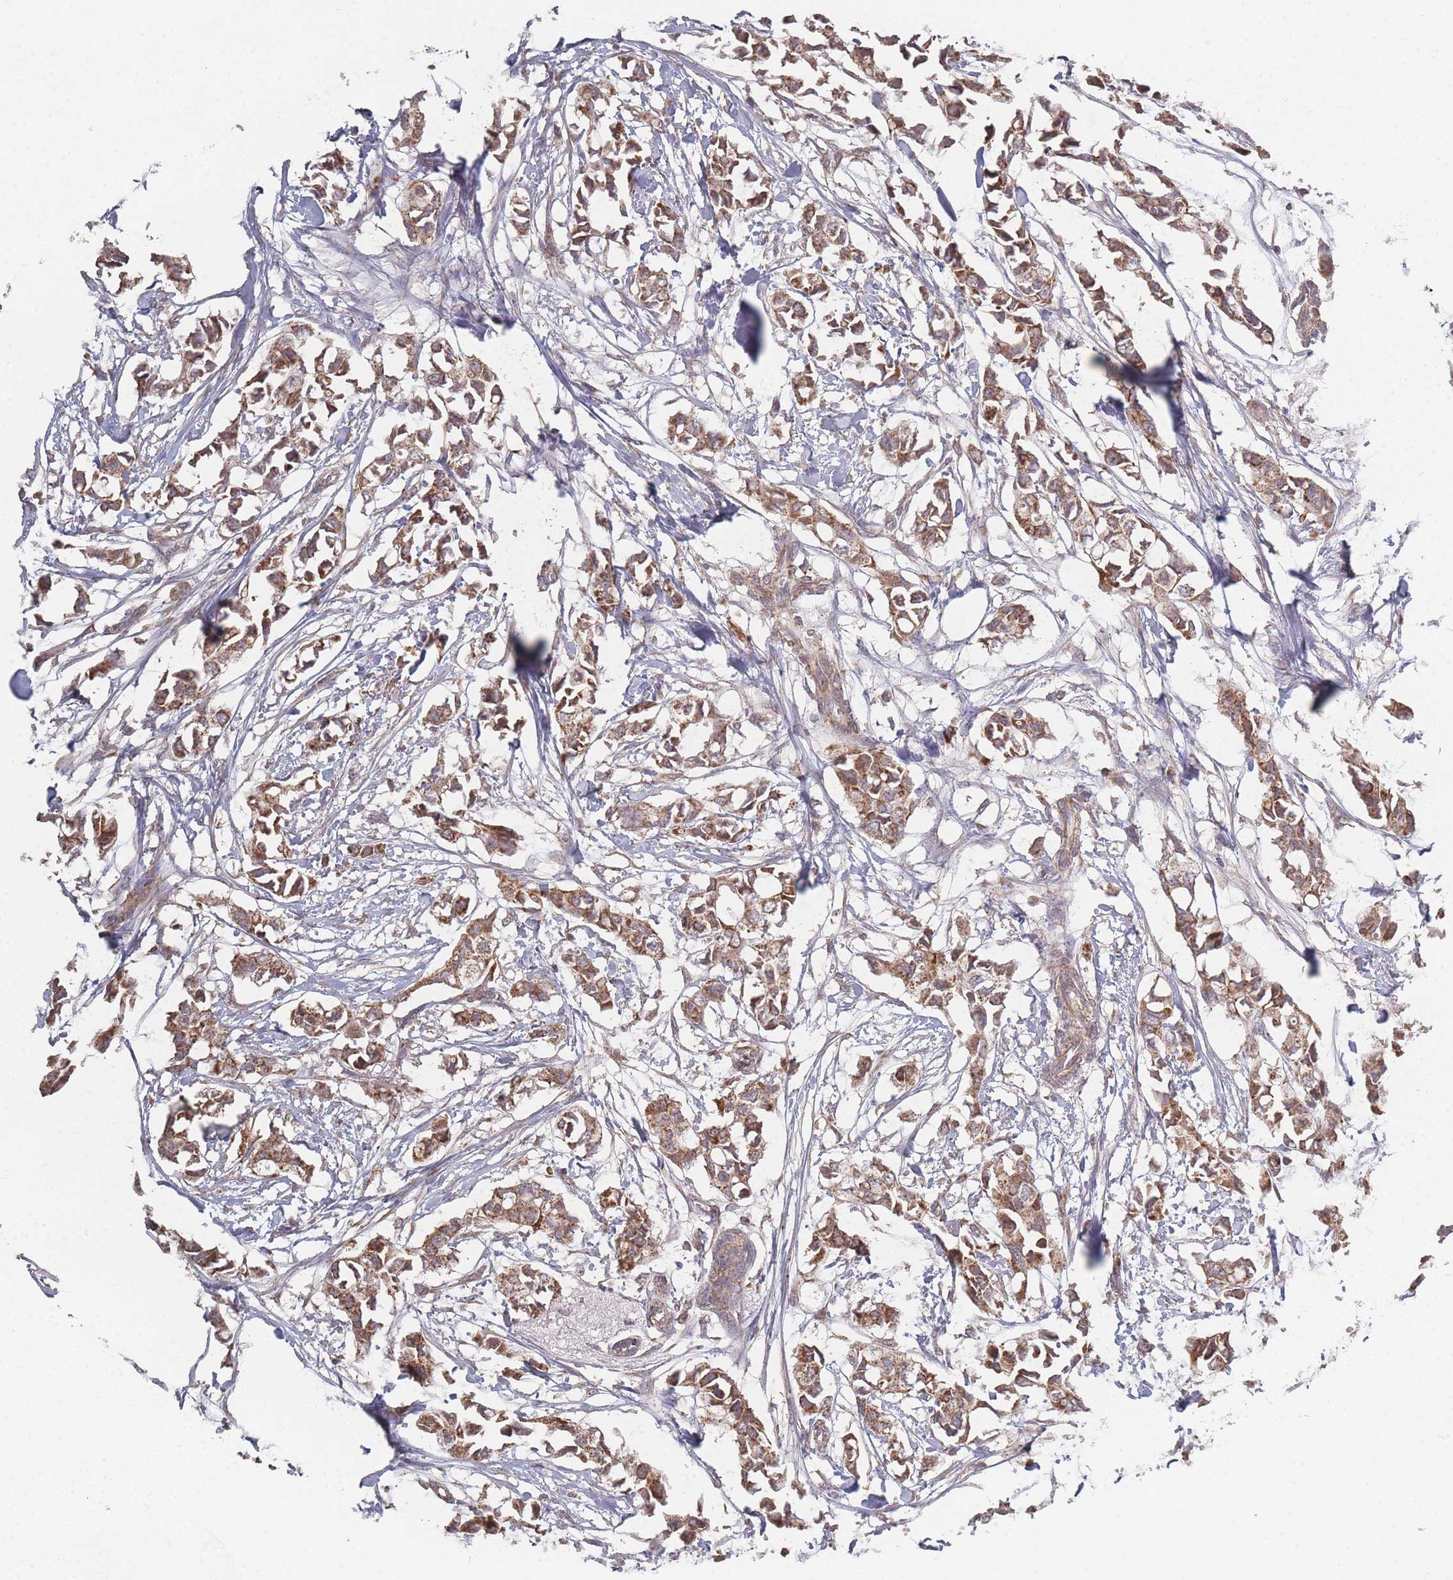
{"staining": {"intensity": "moderate", "quantity": ">75%", "location": "cytoplasmic/membranous"}, "tissue": "breast cancer", "cell_type": "Tumor cells", "image_type": "cancer", "snomed": [{"axis": "morphology", "description": "Duct carcinoma"}, {"axis": "topography", "description": "Breast"}], "caption": "Human invasive ductal carcinoma (breast) stained for a protein (brown) demonstrates moderate cytoplasmic/membranous positive expression in approximately >75% of tumor cells.", "gene": "LYRM7", "patient": {"sex": "female", "age": 41}}